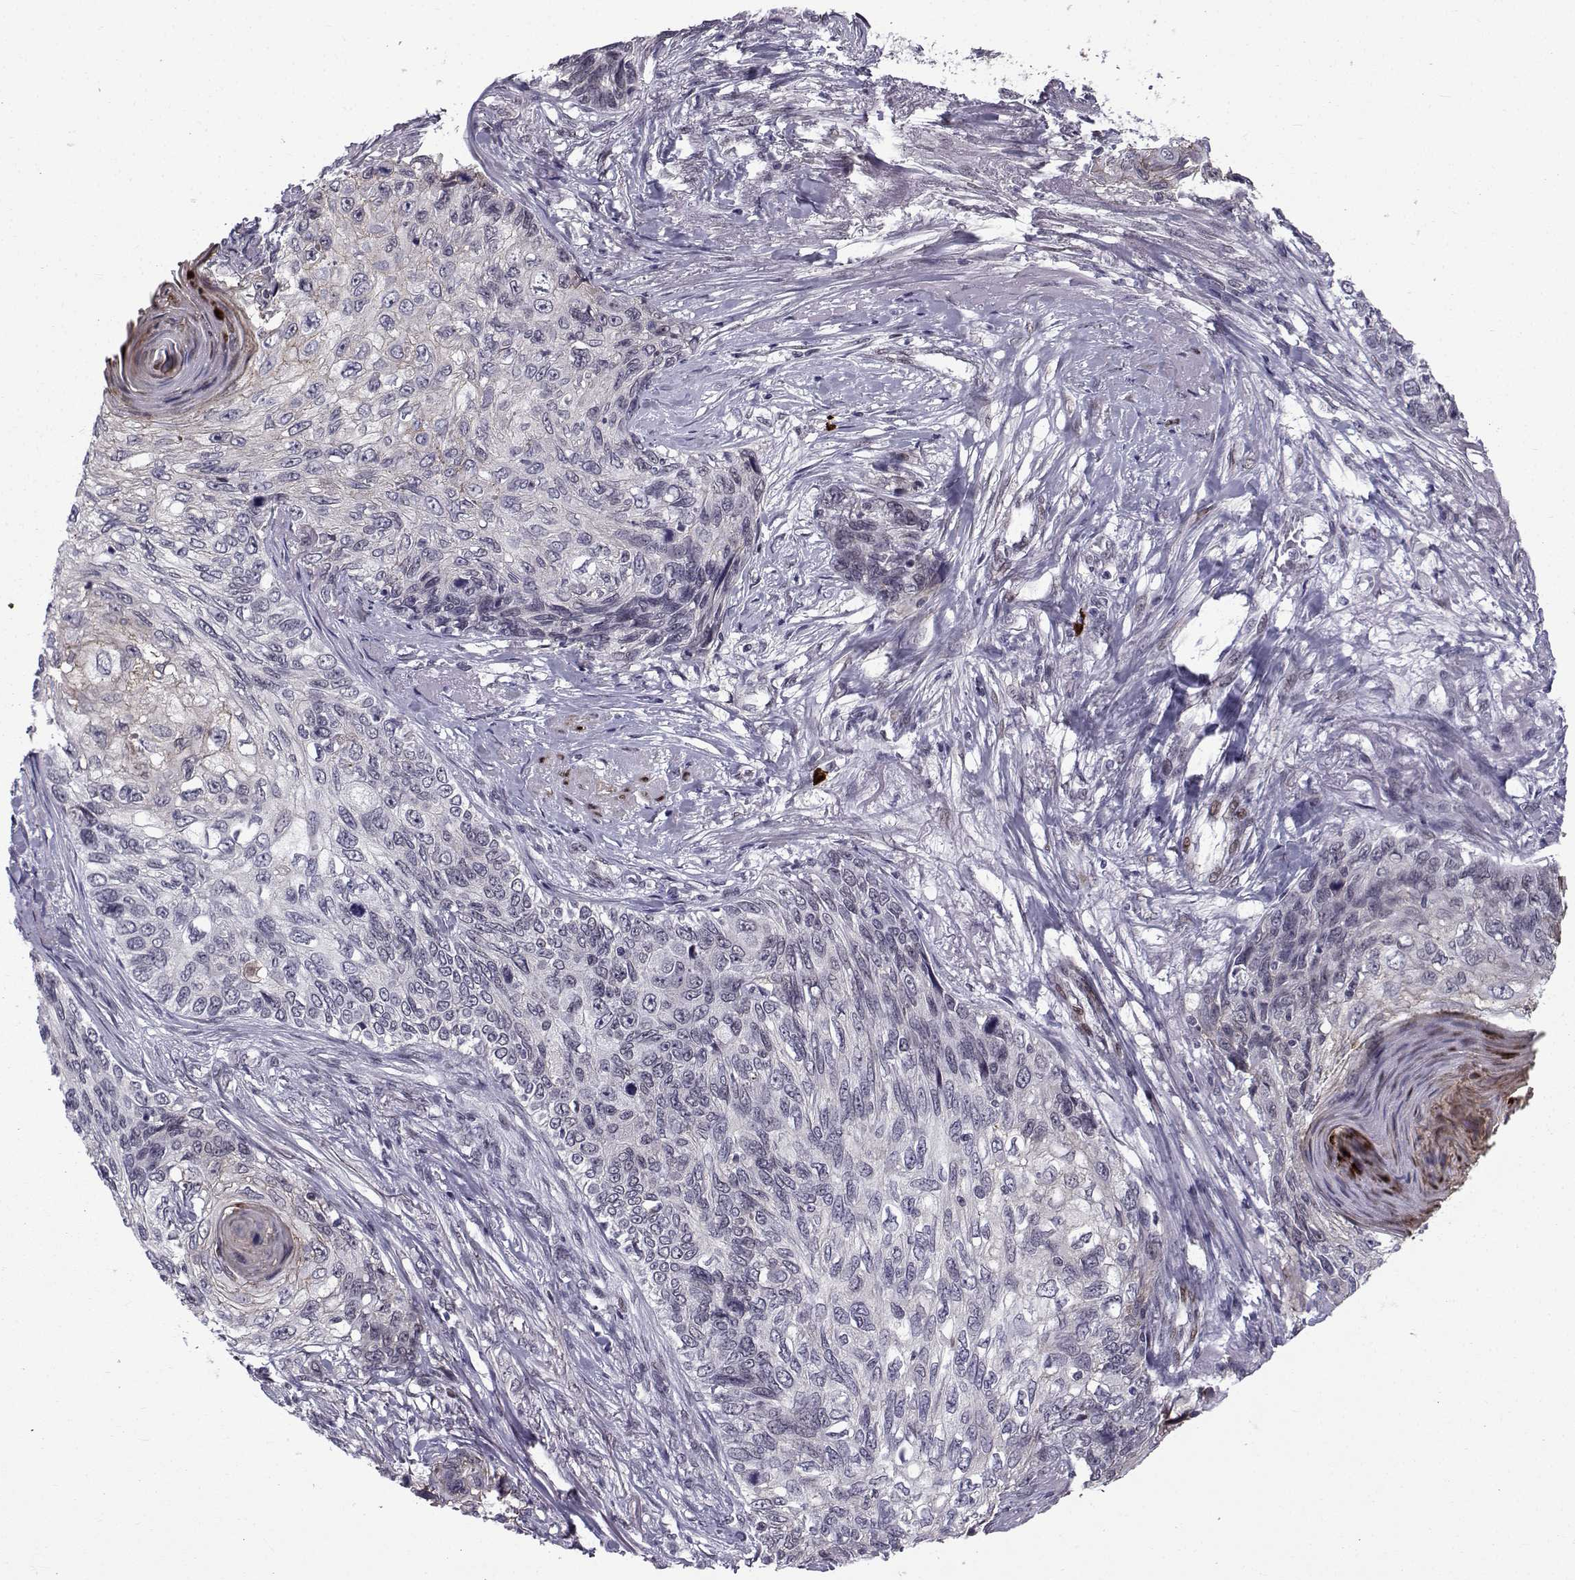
{"staining": {"intensity": "weak", "quantity": "<25%", "location": "nuclear"}, "tissue": "skin cancer", "cell_type": "Tumor cells", "image_type": "cancer", "snomed": [{"axis": "morphology", "description": "Squamous cell carcinoma, NOS"}, {"axis": "topography", "description": "Skin"}], "caption": "Skin squamous cell carcinoma was stained to show a protein in brown. There is no significant positivity in tumor cells.", "gene": "RBM24", "patient": {"sex": "male", "age": 92}}